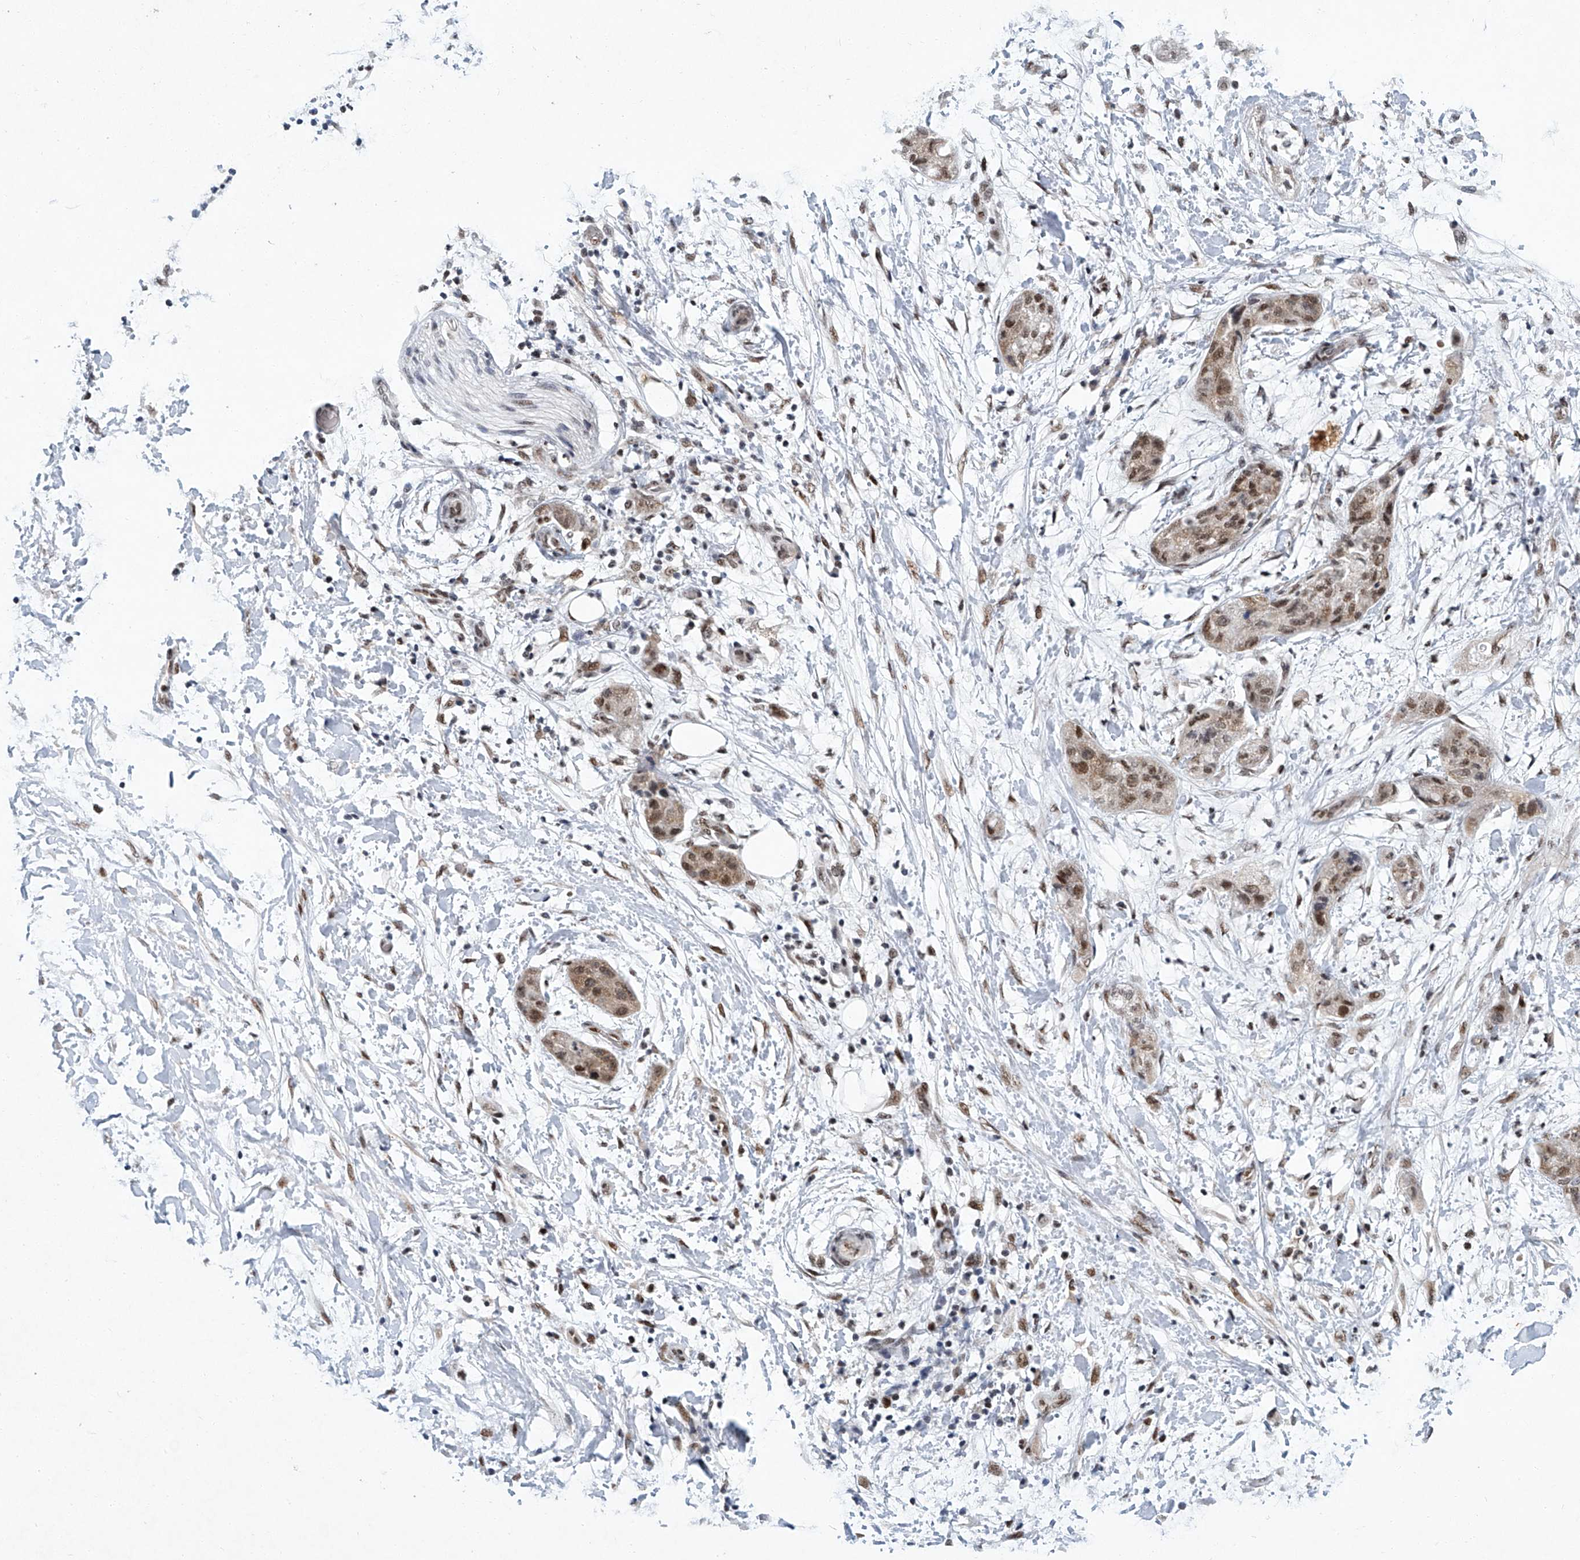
{"staining": {"intensity": "moderate", "quantity": ">75%", "location": "nuclear"}, "tissue": "pancreatic cancer", "cell_type": "Tumor cells", "image_type": "cancer", "snomed": [{"axis": "morphology", "description": "Adenocarcinoma, NOS"}, {"axis": "topography", "description": "Pancreas"}], "caption": "High-power microscopy captured an immunohistochemistry histopathology image of adenocarcinoma (pancreatic), revealing moderate nuclear staining in approximately >75% of tumor cells.", "gene": "TFDP1", "patient": {"sex": "female", "age": 78}}